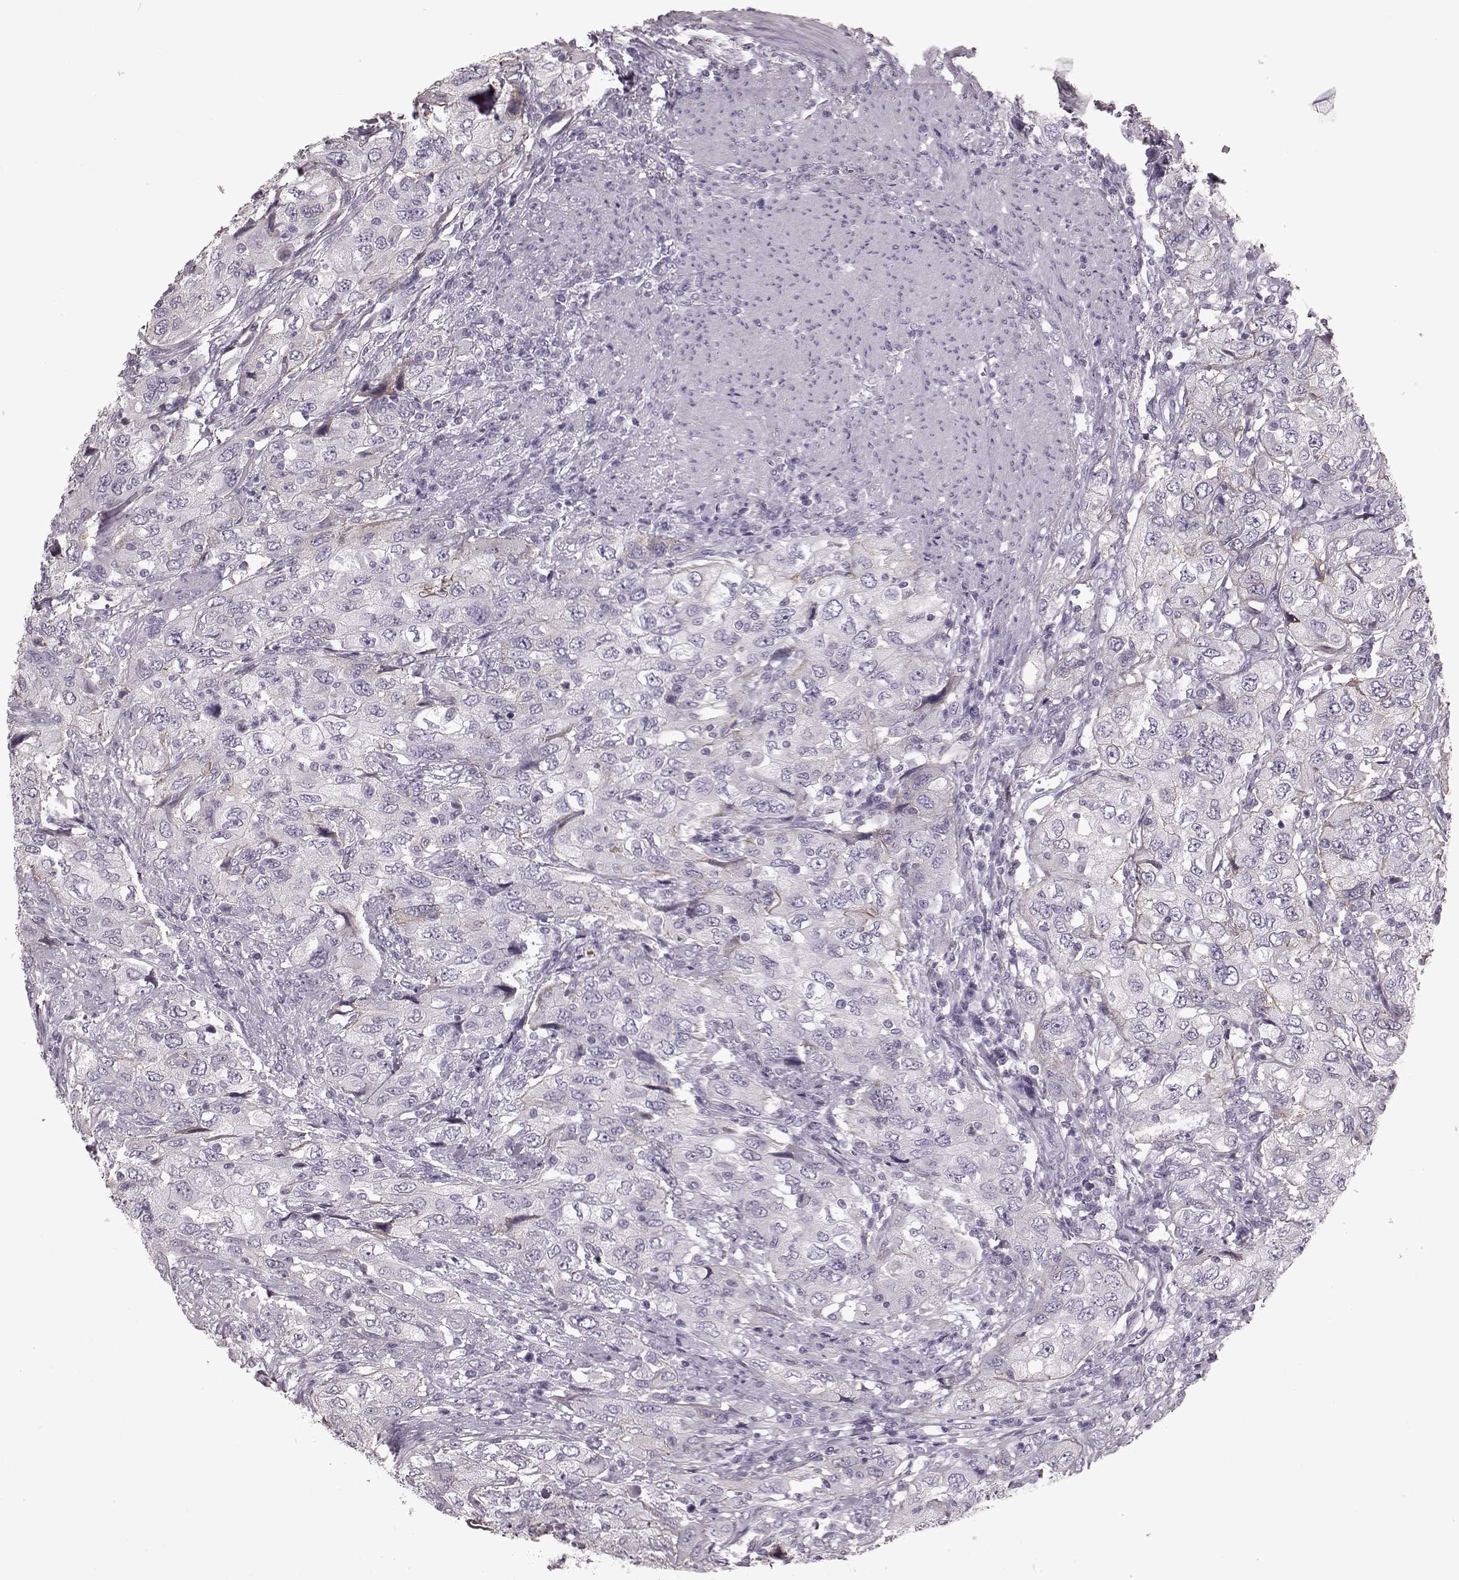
{"staining": {"intensity": "negative", "quantity": "none", "location": "none"}, "tissue": "urothelial cancer", "cell_type": "Tumor cells", "image_type": "cancer", "snomed": [{"axis": "morphology", "description": "Urothelial carcinoma, High grade"}, {"axis": "topography", "description": "Urinary bladder"}], "caption": "Immunohistochemistry image of neoplastic tissue: high-grade urothelial carcinoma stained with DAB (3,3'-diaminobenzidine) displays no significant protein positivity in tumor cells.", "gene": "CRYBA2", "patient": {"sex": "male", "age": 76}}